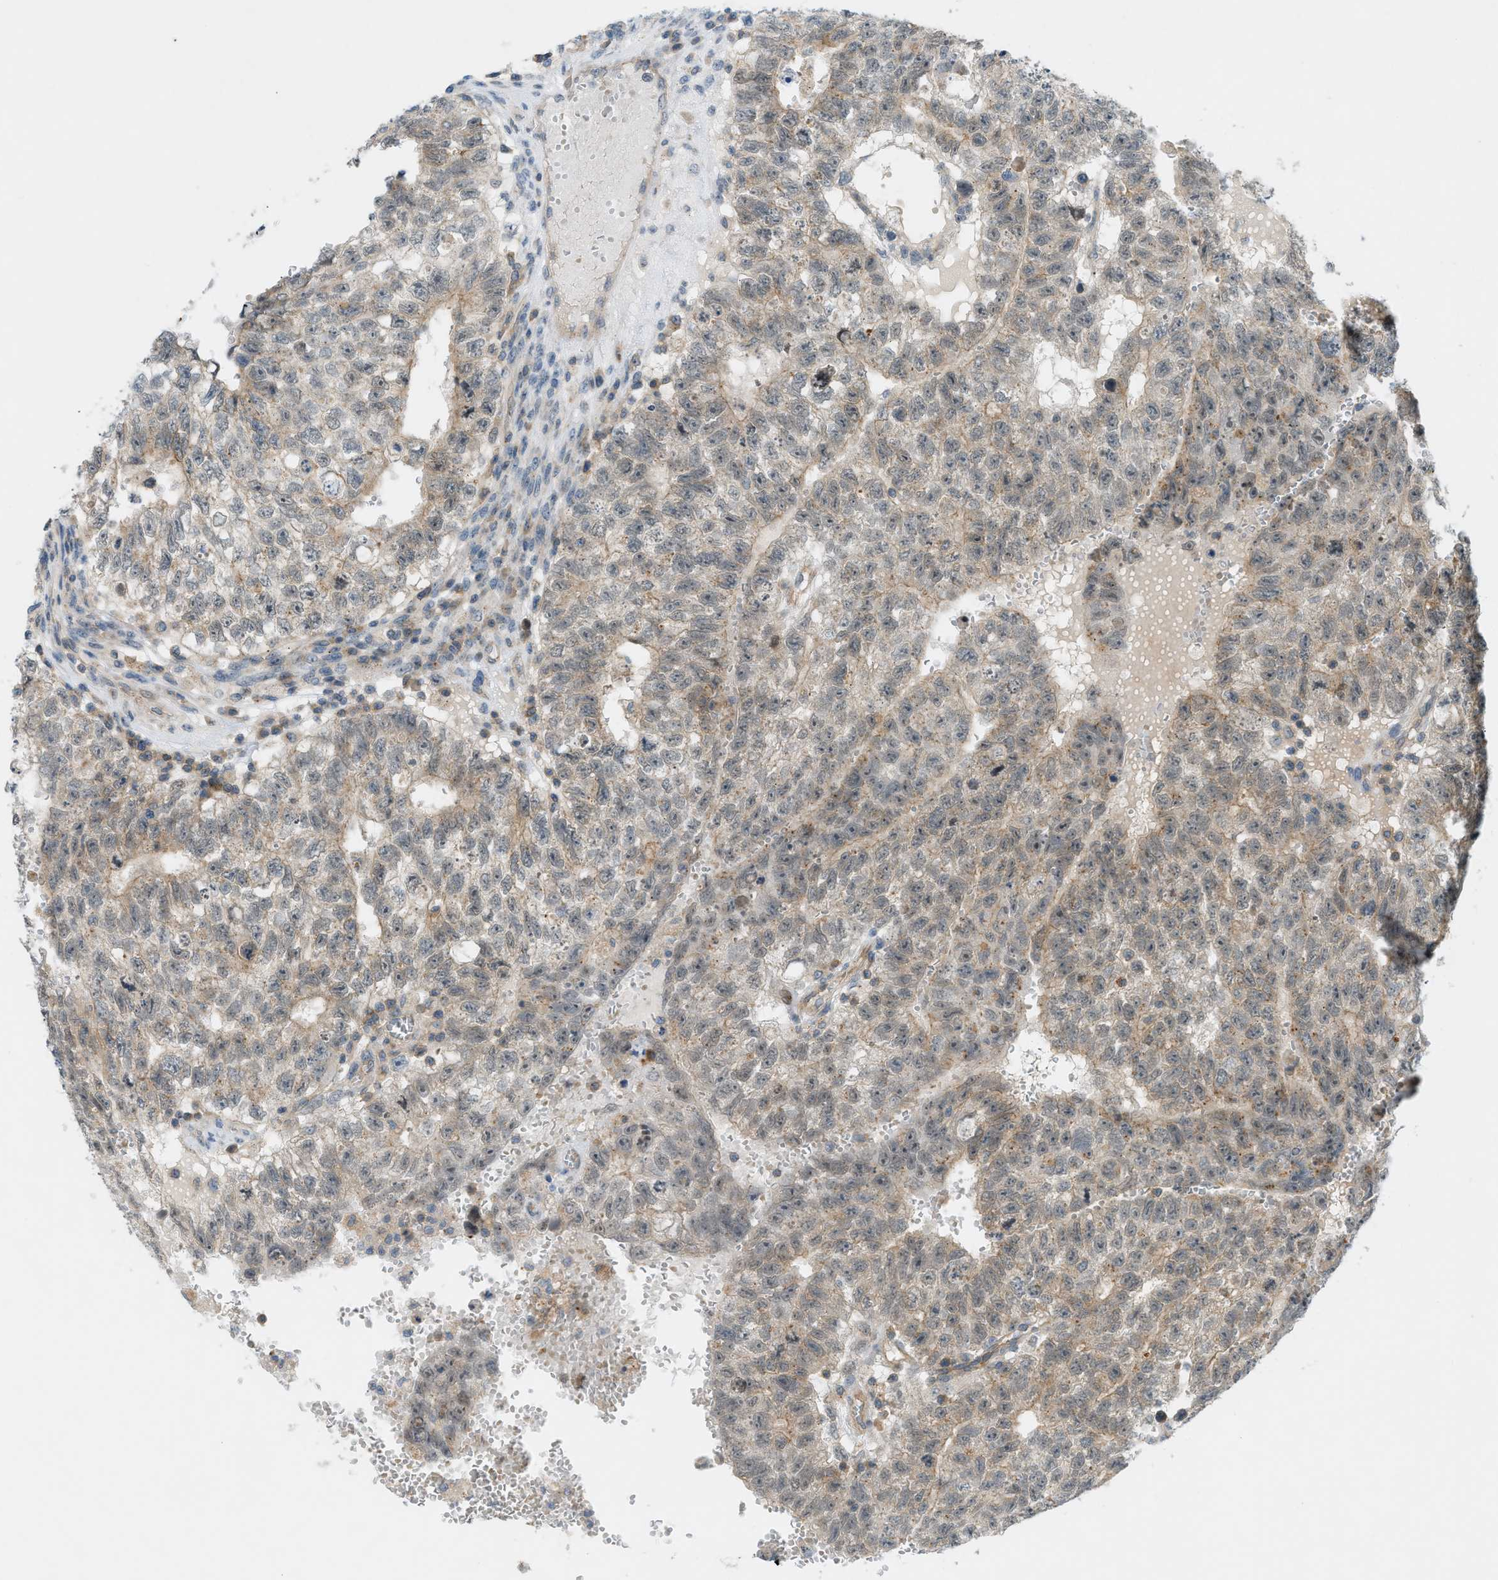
{"staining": {"intensity": "weak", "quantity": ">75%", "location": "cytoplasmic/membranous"}, "tissue": "testis cancer", "cell_type": "Tumor cells", "image_type": "cancer", "snomed": [{"axis": "morphology", "description": "Seminoma, NOS"}, {"axis": "morphology", "description": "Carcinoma, Embryonal, NOS"}, {"axis": "topography", "description": "Testis"}], "caption": "Brown immunohistochemical staining in human testis cancer demonstrates weak cytoplasmic/membranous expression in about >75% of tumor cells. The protein of interest is stained brown, and the nuclei are stained in blue (DAB (3,3'-diaminobenzidine) IHC with brightfield microscopy, high magnification).", "gene": "GRK6", "patient": {"sex": "male", "age": 38}}